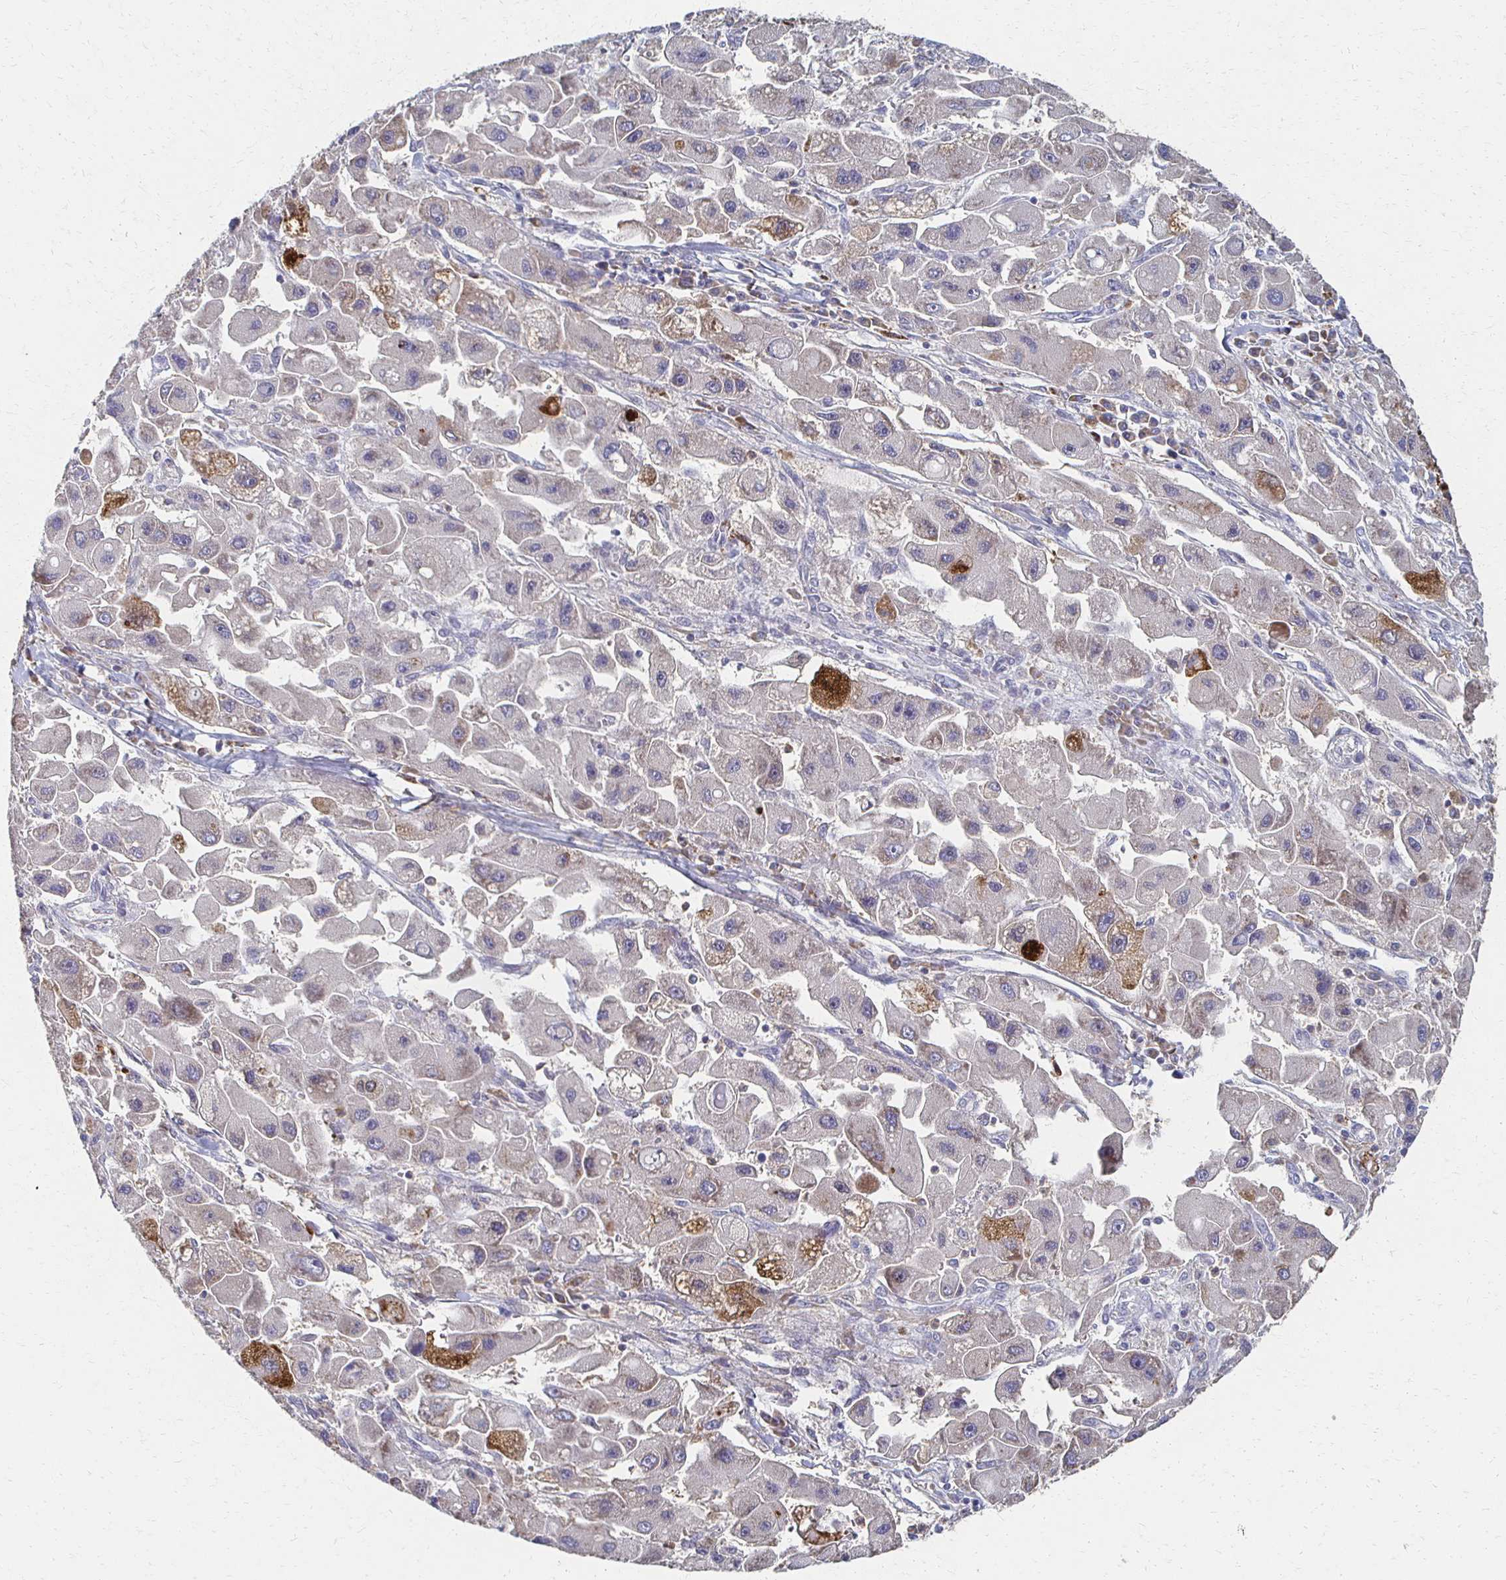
{"staining": {"intensity": "strong", "quantity": "<25%", "location": "cytoplasmic/membranous"}, "tissue": "liver cancer", "cell_type": "Tumor cells", "image_type": "cancer", "snomed": [{"axis": "morphology", "description": "Carcinoma, Hepatocellular, NOS"}, {"axis": "topography", "description": "Liver"}], "caption": "IHC of hepatocellular carcinoma (liver) reveals medium levels of strong cytoplasmic/membranous expression in approximately <25% of tumor cells.", "gene": "CX3CR1", "patient": {"sex": "male", "age": 24}}